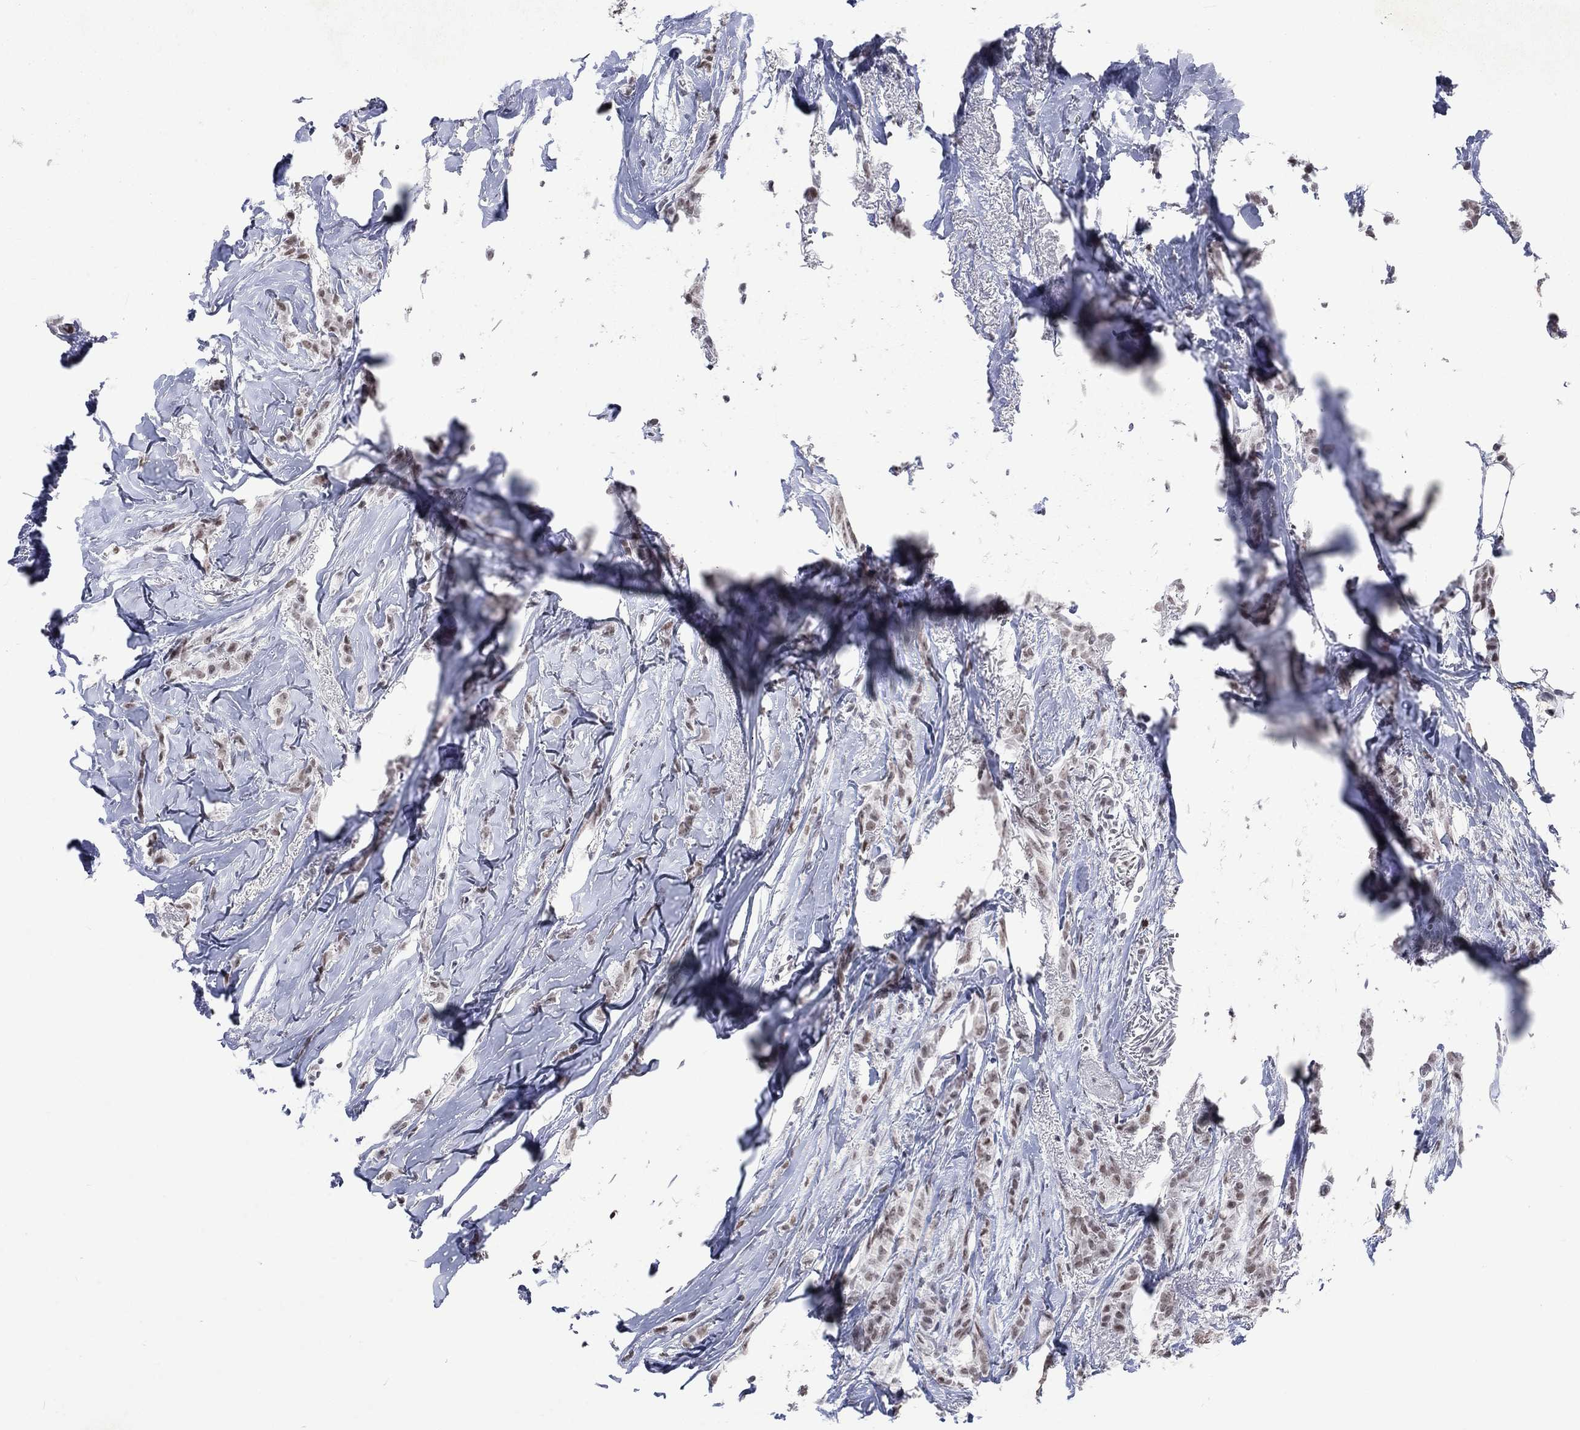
{"staining": {"intensity": "moderate", "quantity": "<25%", "location": "nuclear"}, "tissue": "breast cancer", "cell_type": "Tumor cells", "image_type": "cancer", "snomed": [{"axis": "morphology", "description": "Duct carcinoma"}, {"axis": "topography", "description": "Breast"}], "caption": "Infiltrating ductal carcinoma (breast) stained with a protein marker demonstrates moderate staining in tumor cells.", "gene": "HCFC1", "patient": {"sex": "female", "age": 85}}